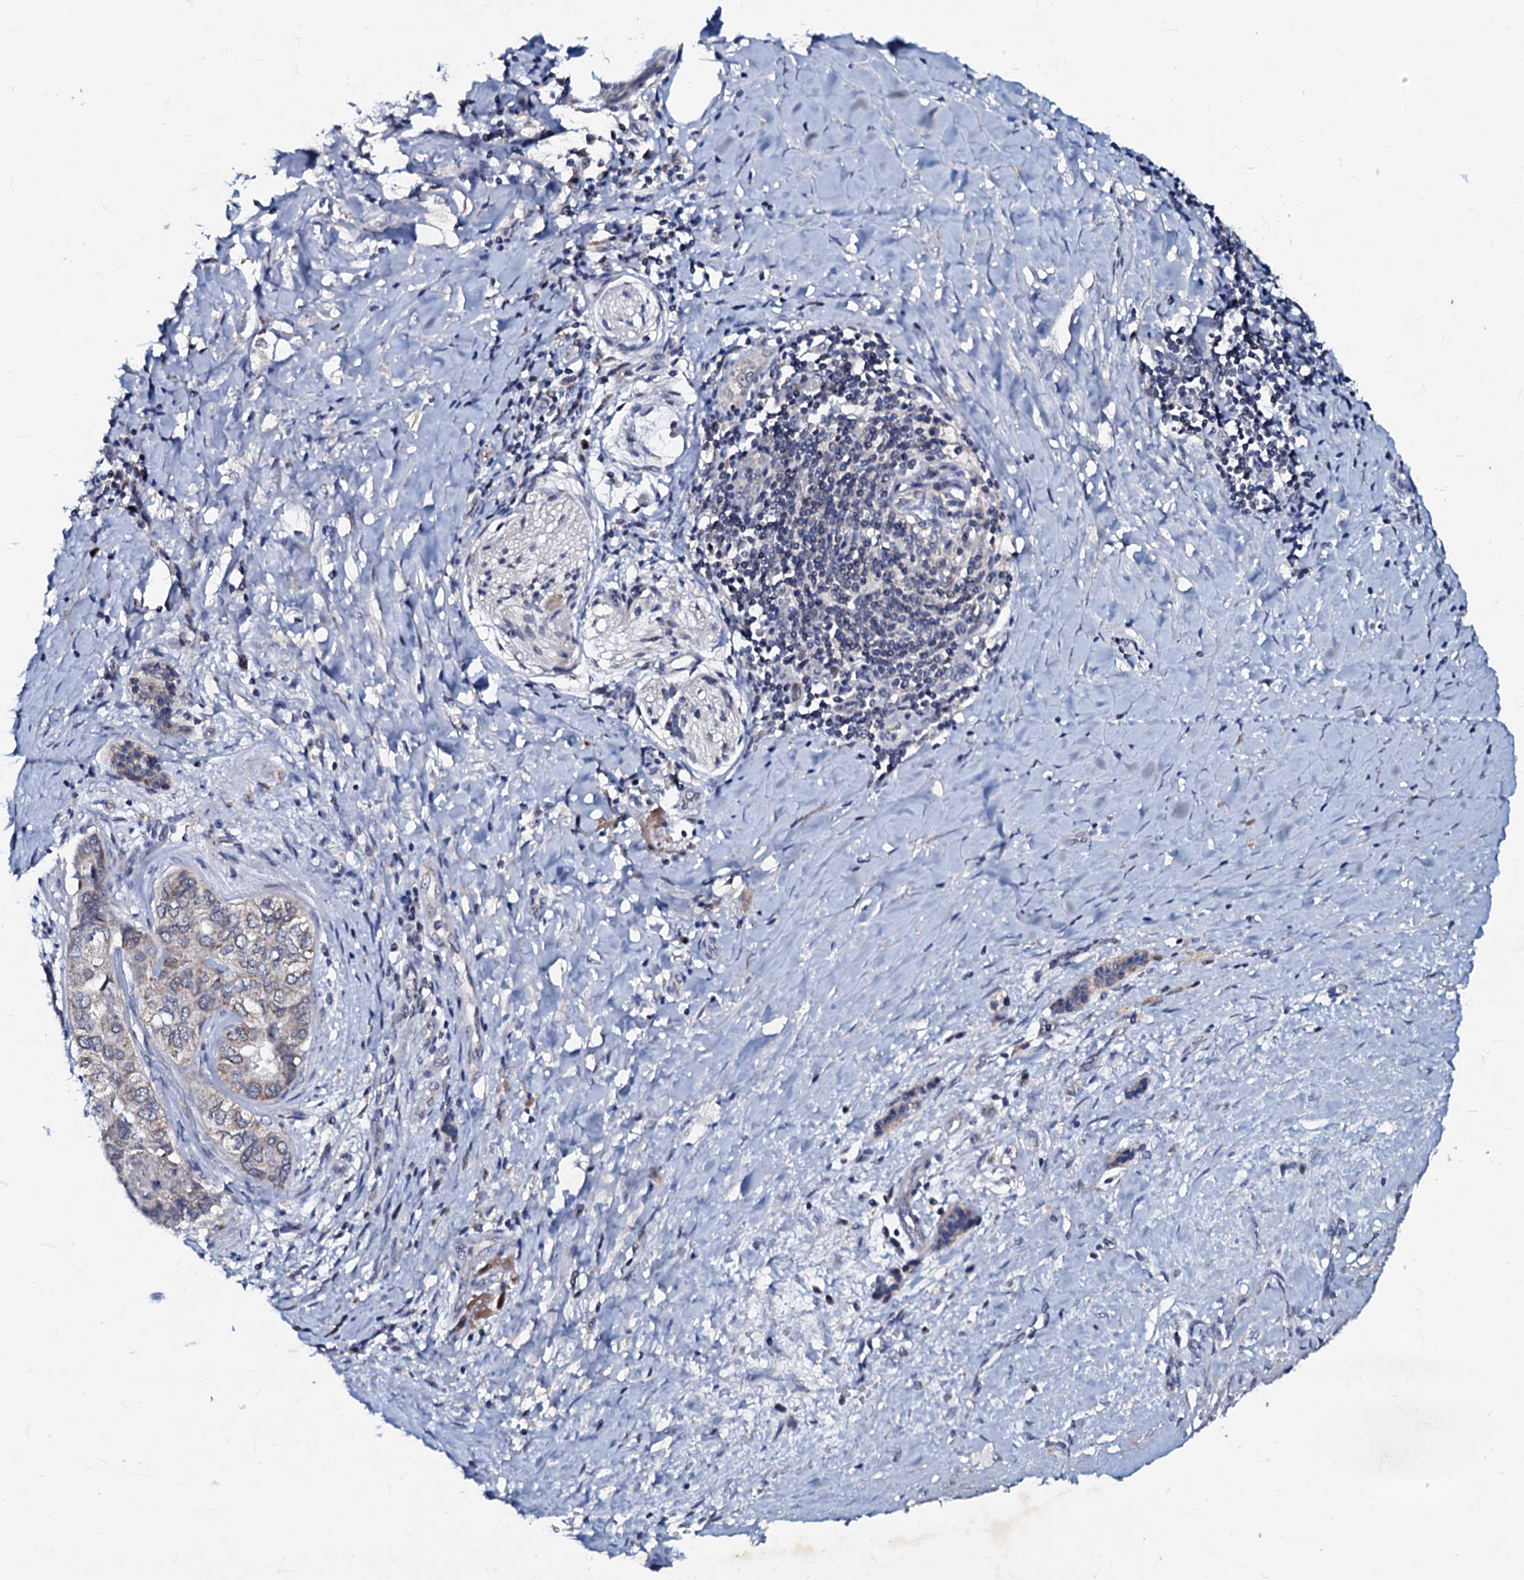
{"staining": {"intensity": "moderate", "quantity": ">75%", "location": "cytoplasmic/membranous"}, "tissue": "pancreatic cancer", "cell_type": "Tumor cells", "image_type": "cancer", "snomed": [{"axis": "morphology", "description": "Adenocarcinoma, NOS"}, {"axis": "topography", "description": "Pancreas"}], "caption": "Immunohistochemistry (DAB (3,3'-diaminobenzidine)) staining of pancreatic adenocarcinoma demonstrates moderate cytoplasmic/membranous protein expression in about >75% of tumor cells.", "gene": "MRPL51", "patient": {"sex": "male", "age": 51}}